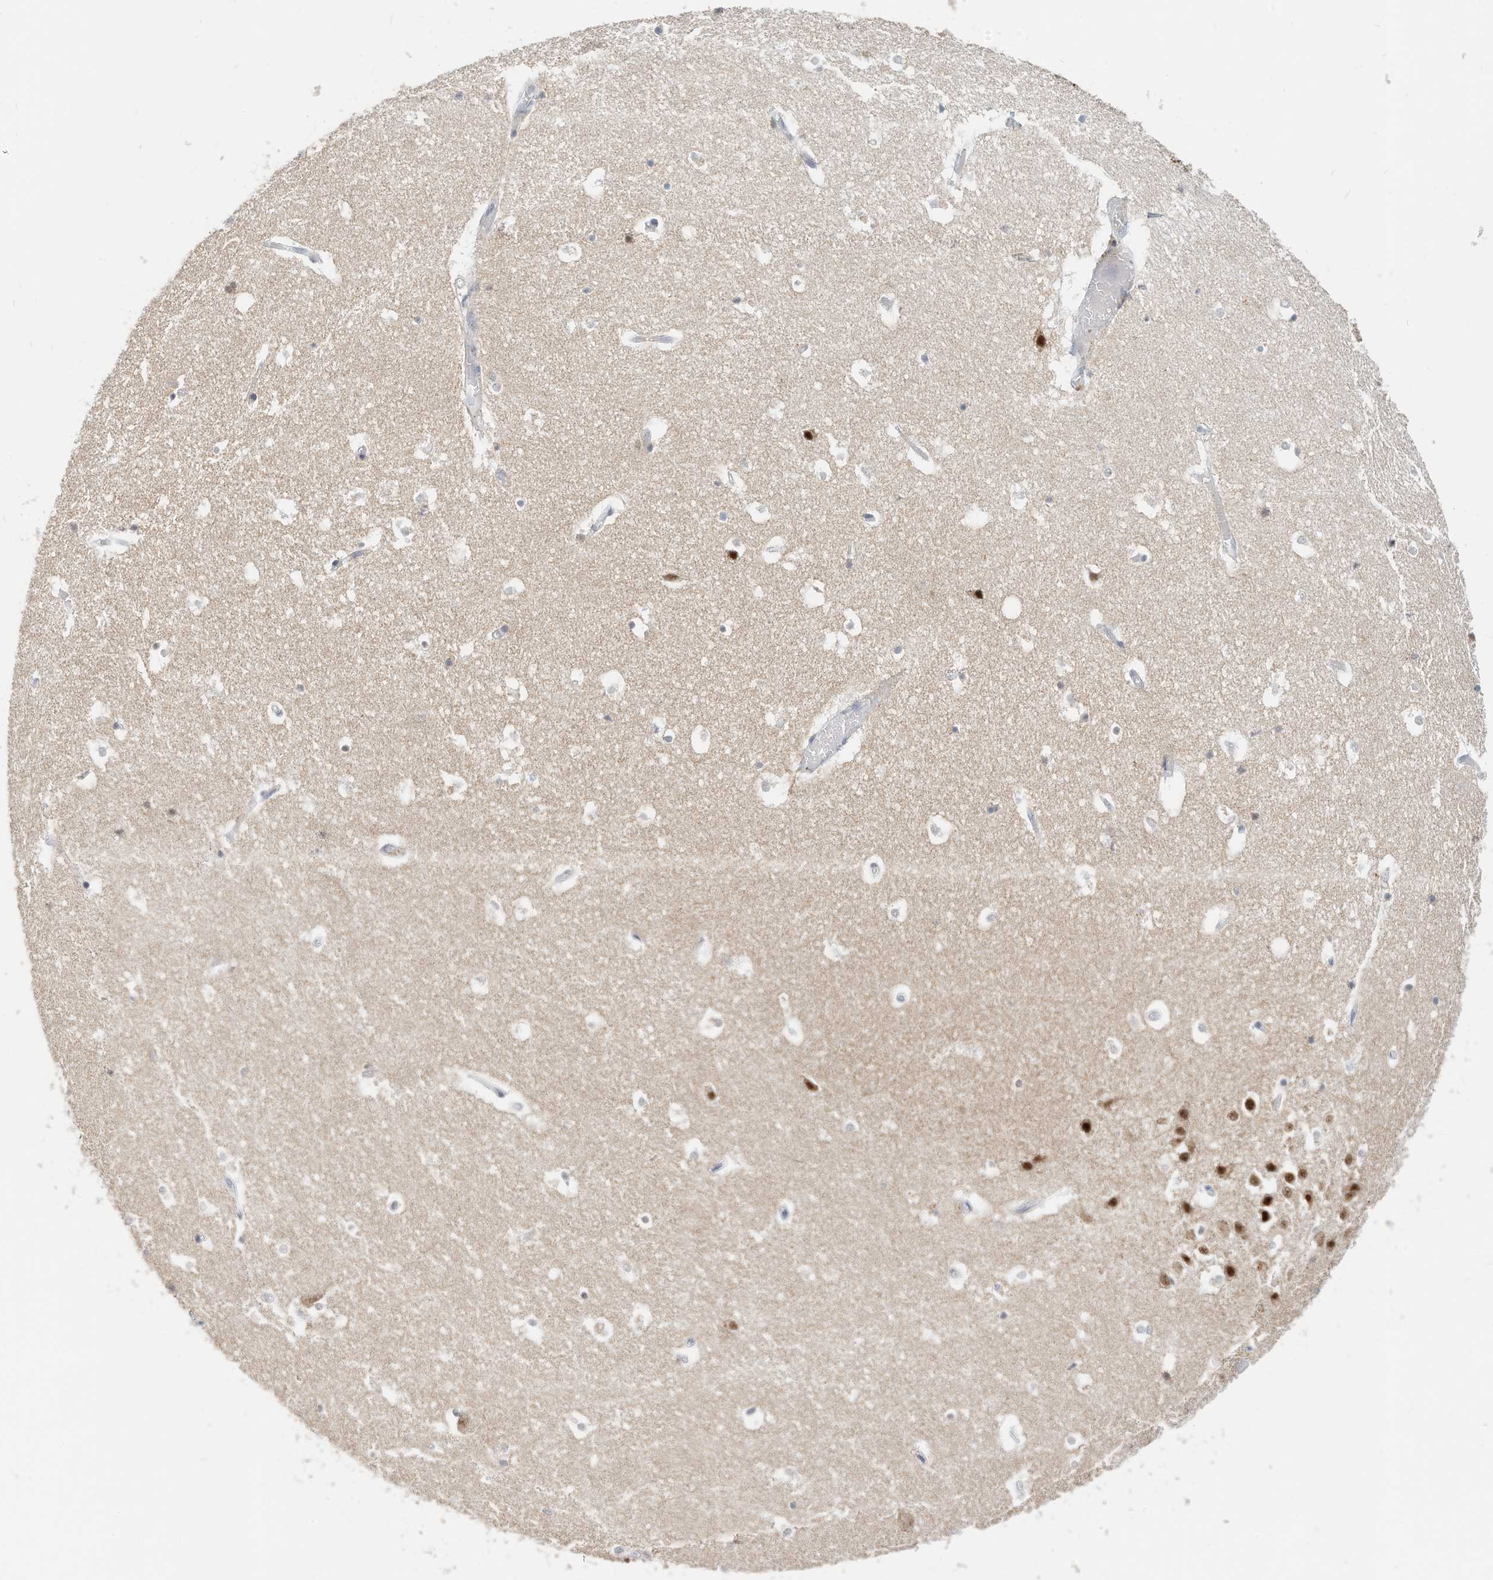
{"staining": {"intensity": "moderate", "quantity": "<25%", "location": "nuclear"}, "tissue": "hippocampus", "cell_type": "Glial cells", "image_type": "normal", "snomed": [{"axis": "morphology", "description": "Normal tissue, NOS"}, {"axis": "topography", "description": "Hippocampus"}], "caption": "Moderate nuclear expression is present in approximately <25% of glial cells in benign hippocampus.", "gene": "OGT", "patient": {"sex": "female", "age": 52}}